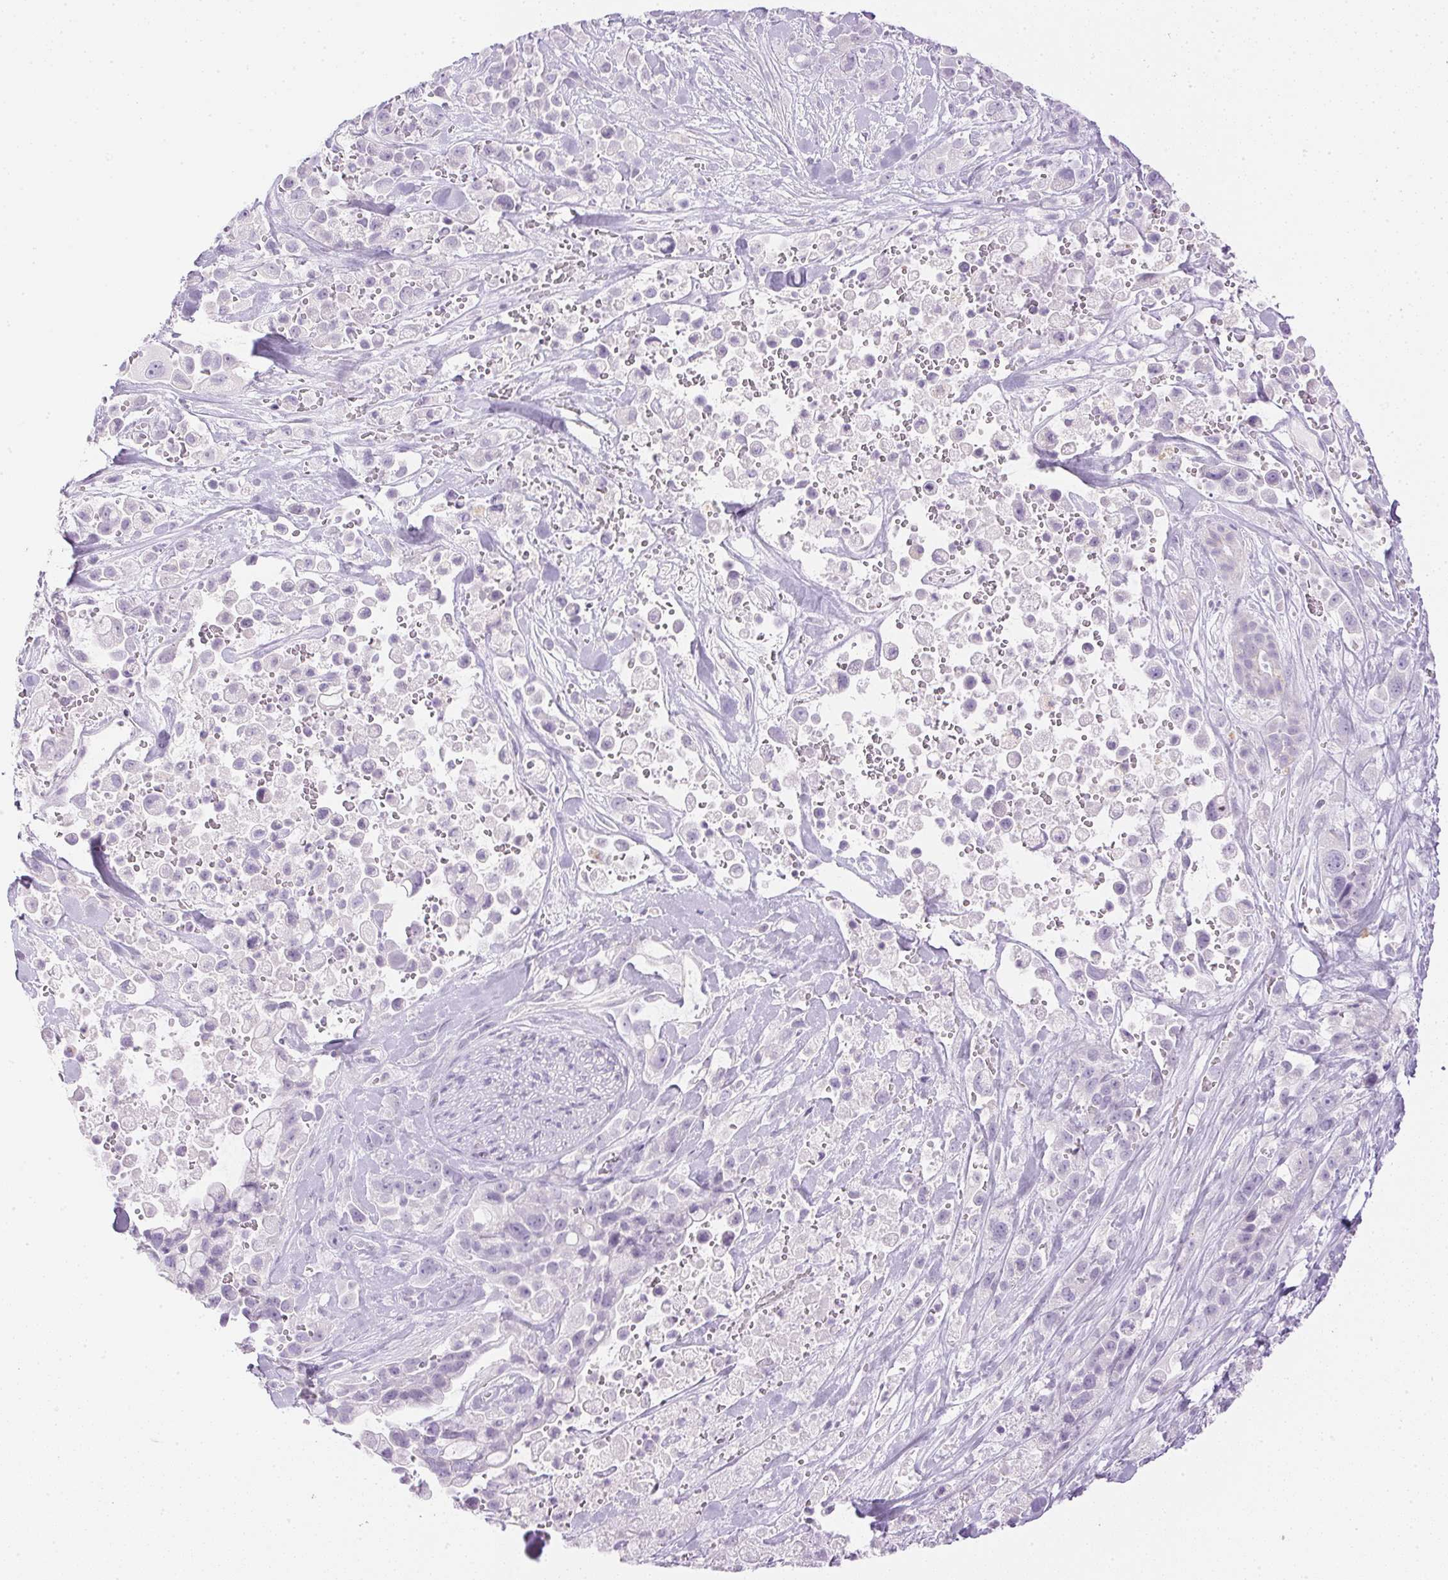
{"staining": {"intensity": "negative", "quantity": "none", "location": "none"}, "tissue": "pancreatic cancer", "cell_type": "Tumor cells", "image_type": "cancer", "snomed": [{"axis": "morphology", "description": "Adenocarcinoma, NOS"}, {"axis": "topography", "description": "Pancreas"}], "caption": "DAB (3,3'-diaminobenzidine) immunohistochemical staining of human adenocarcinoma (pancreatic) reveals no significant staining in tumor cells.", "gene": "CTRL", "patient": {"sex": "male", "age": 44}}